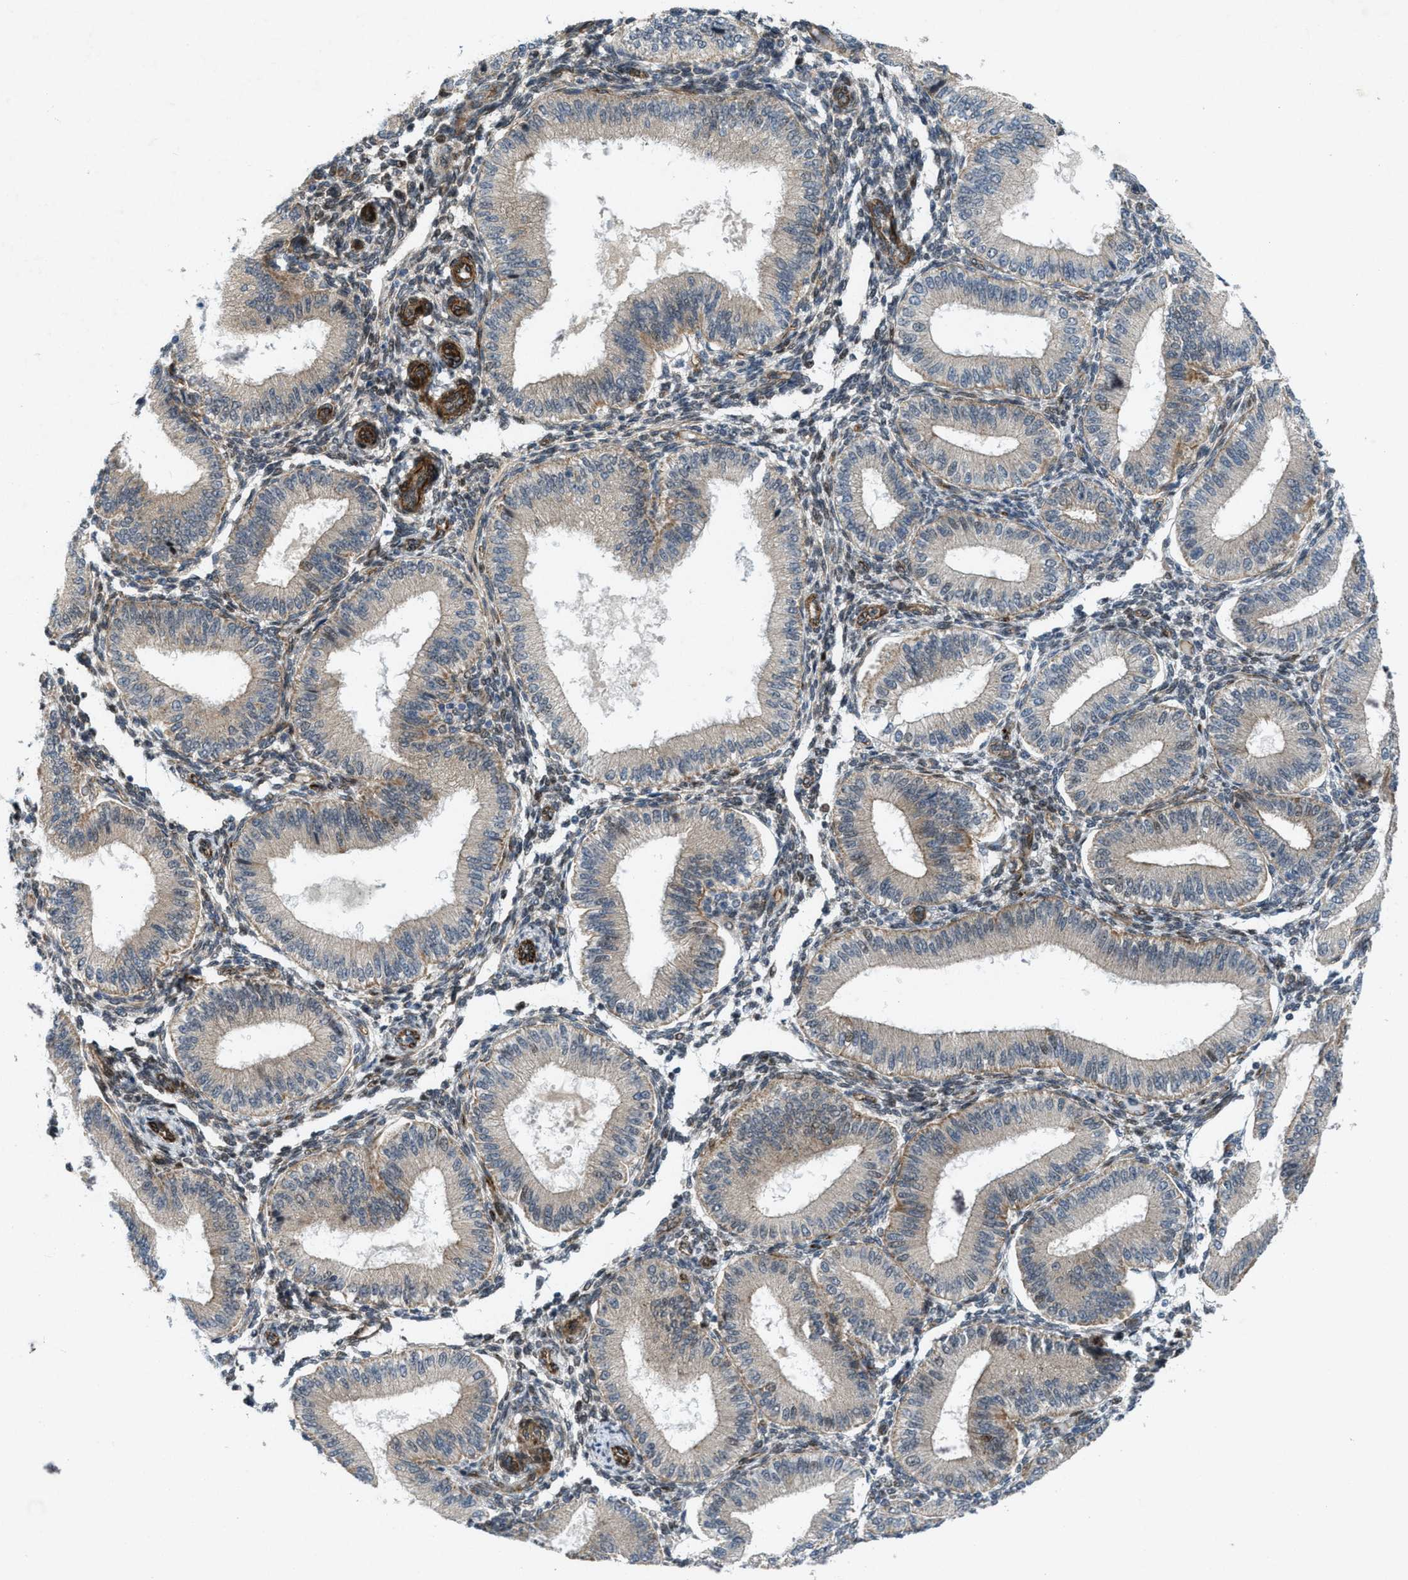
{"staining": {"intensity": "weak", "quantity": "<25%", "location": "cytoplasmic/membranous"}, "tissue": "endometrium", "cell_type": "Cells in endometrial stroma", "image_type": "normal", "snomed": [{"axis": "morphology", "description": "Normal tissue, NOS"}, {"axis": "topography", "description": "Endometrium"}], "caption": "Immunohistochemistry micrograph of unremarkable endometrium stained for a protein (brown), which demonstrates no staining in cells in endometrial stroma. The staining is performed using DAB (3,3'-diaminobenzidine) brown chromogen with nuclei counter-stained in using hematoxylin.", "gene": "URGCP", "patient": {"sex": "female", "age": 39}}